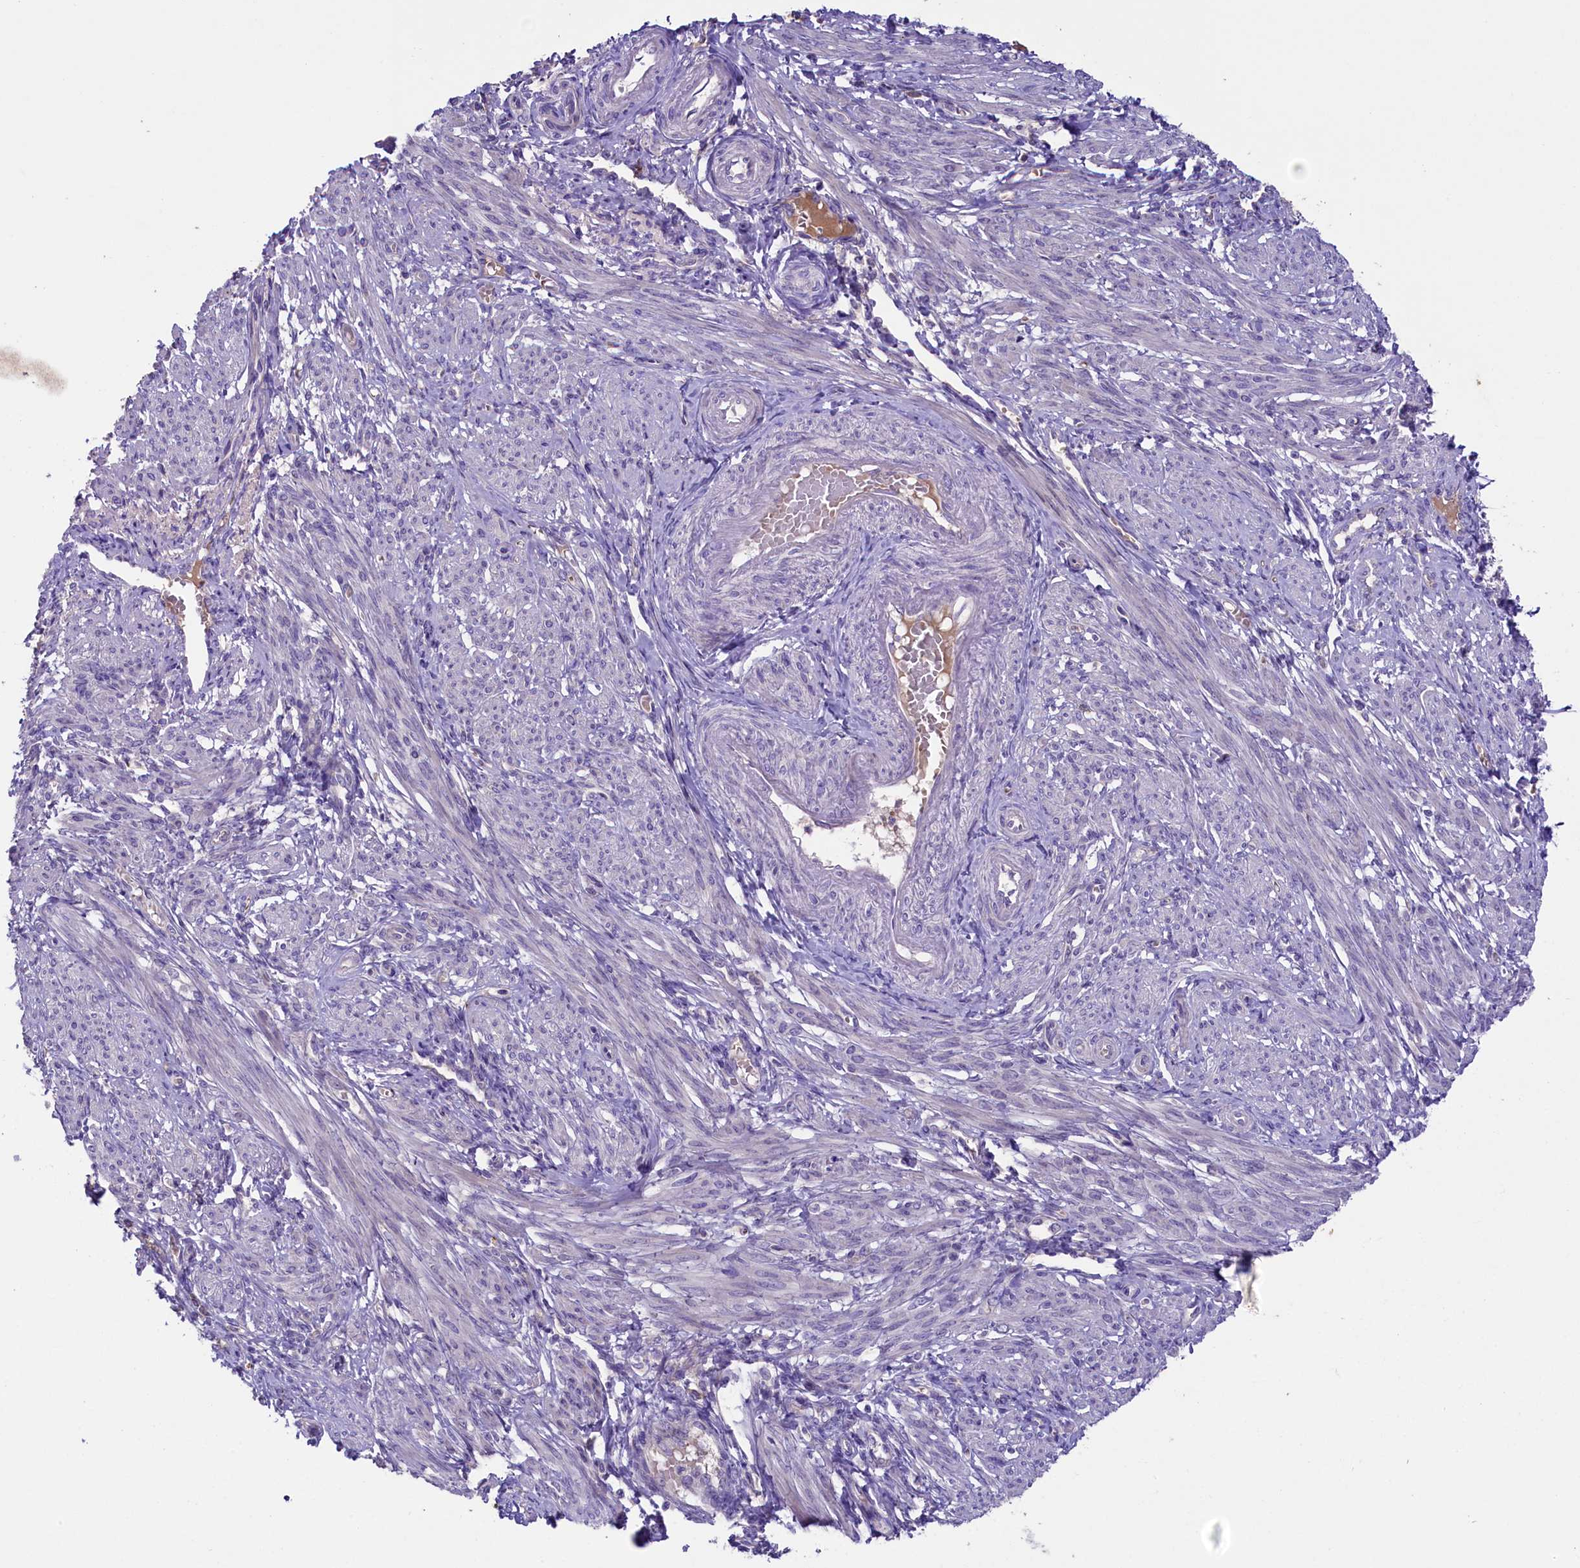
{"staining": {"intensity": "negative", "quantity": "none", "location": "none"}, "tissue": "smooth muscle", "cell_type": "Smooth muscle cells", "image_type": "normal", "snomed": [{"axis": "morphology", "description": "Normal tissue, NOS"}, {"axis": "topography", "description": "Smooth muscle"}], "caption": "Immunohistochemistry image of normal smooth muscle: smooth muscle stained with DAB displays no significant protein staining in smooth muscle cells. Nuclei are stained in blue.", "gene": "CD99L2", "patient": {"sex": "female", "age": 39}}